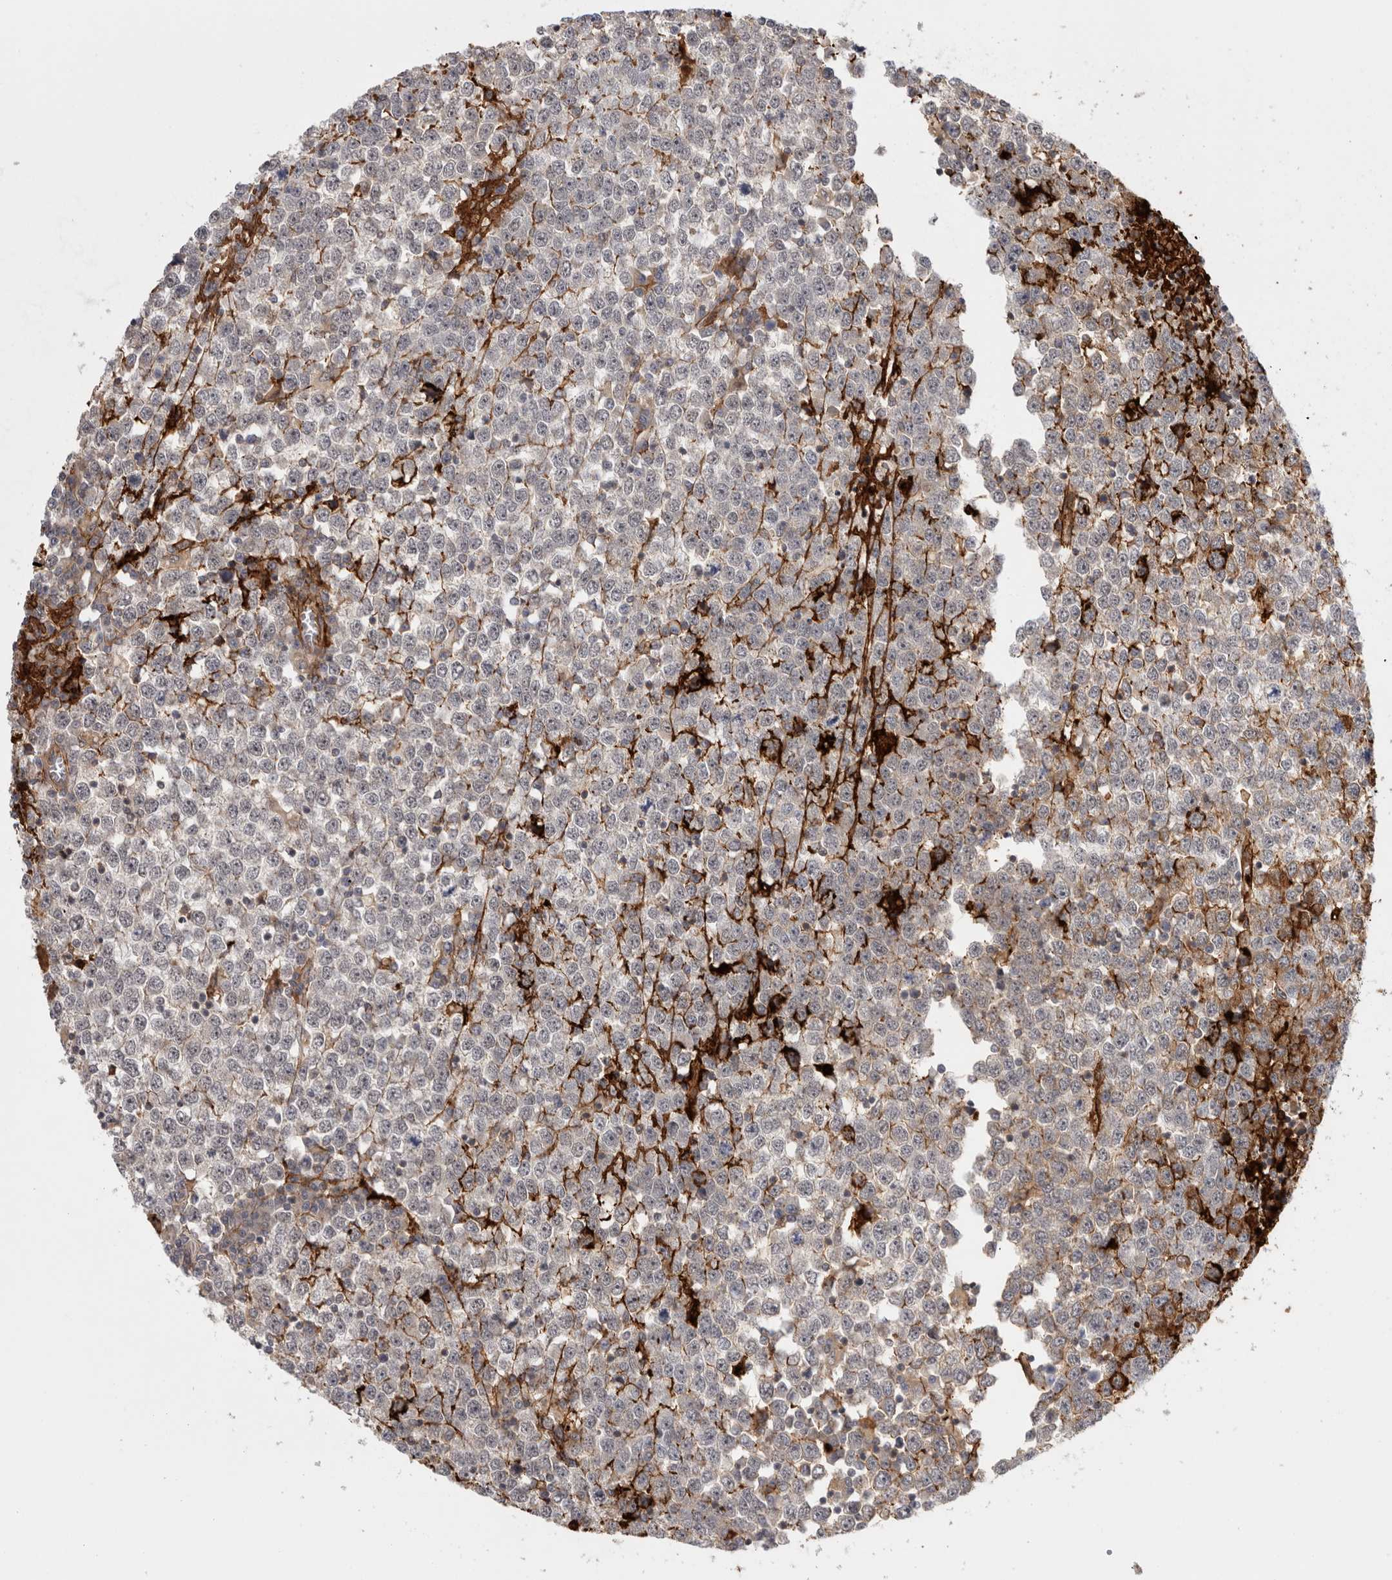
{"staining": {"intensity": "negative", "quantity": "none", "location": "none"}, "tissue": "testis cancer", "cell_type": "Tumor cells", "image_type": "cancer", "snomed": [{"axis": "morphology", "description": "Seminoma, NOS"}, {"axis": "topography", "description": "Testis"}], "caption": "Human seminoma (testis) stained for a protein using immunohistochemistry reveals no staining in tumor cells.", "gene": "ZNF318", "patient": {"sex": "male", "age": 65}}